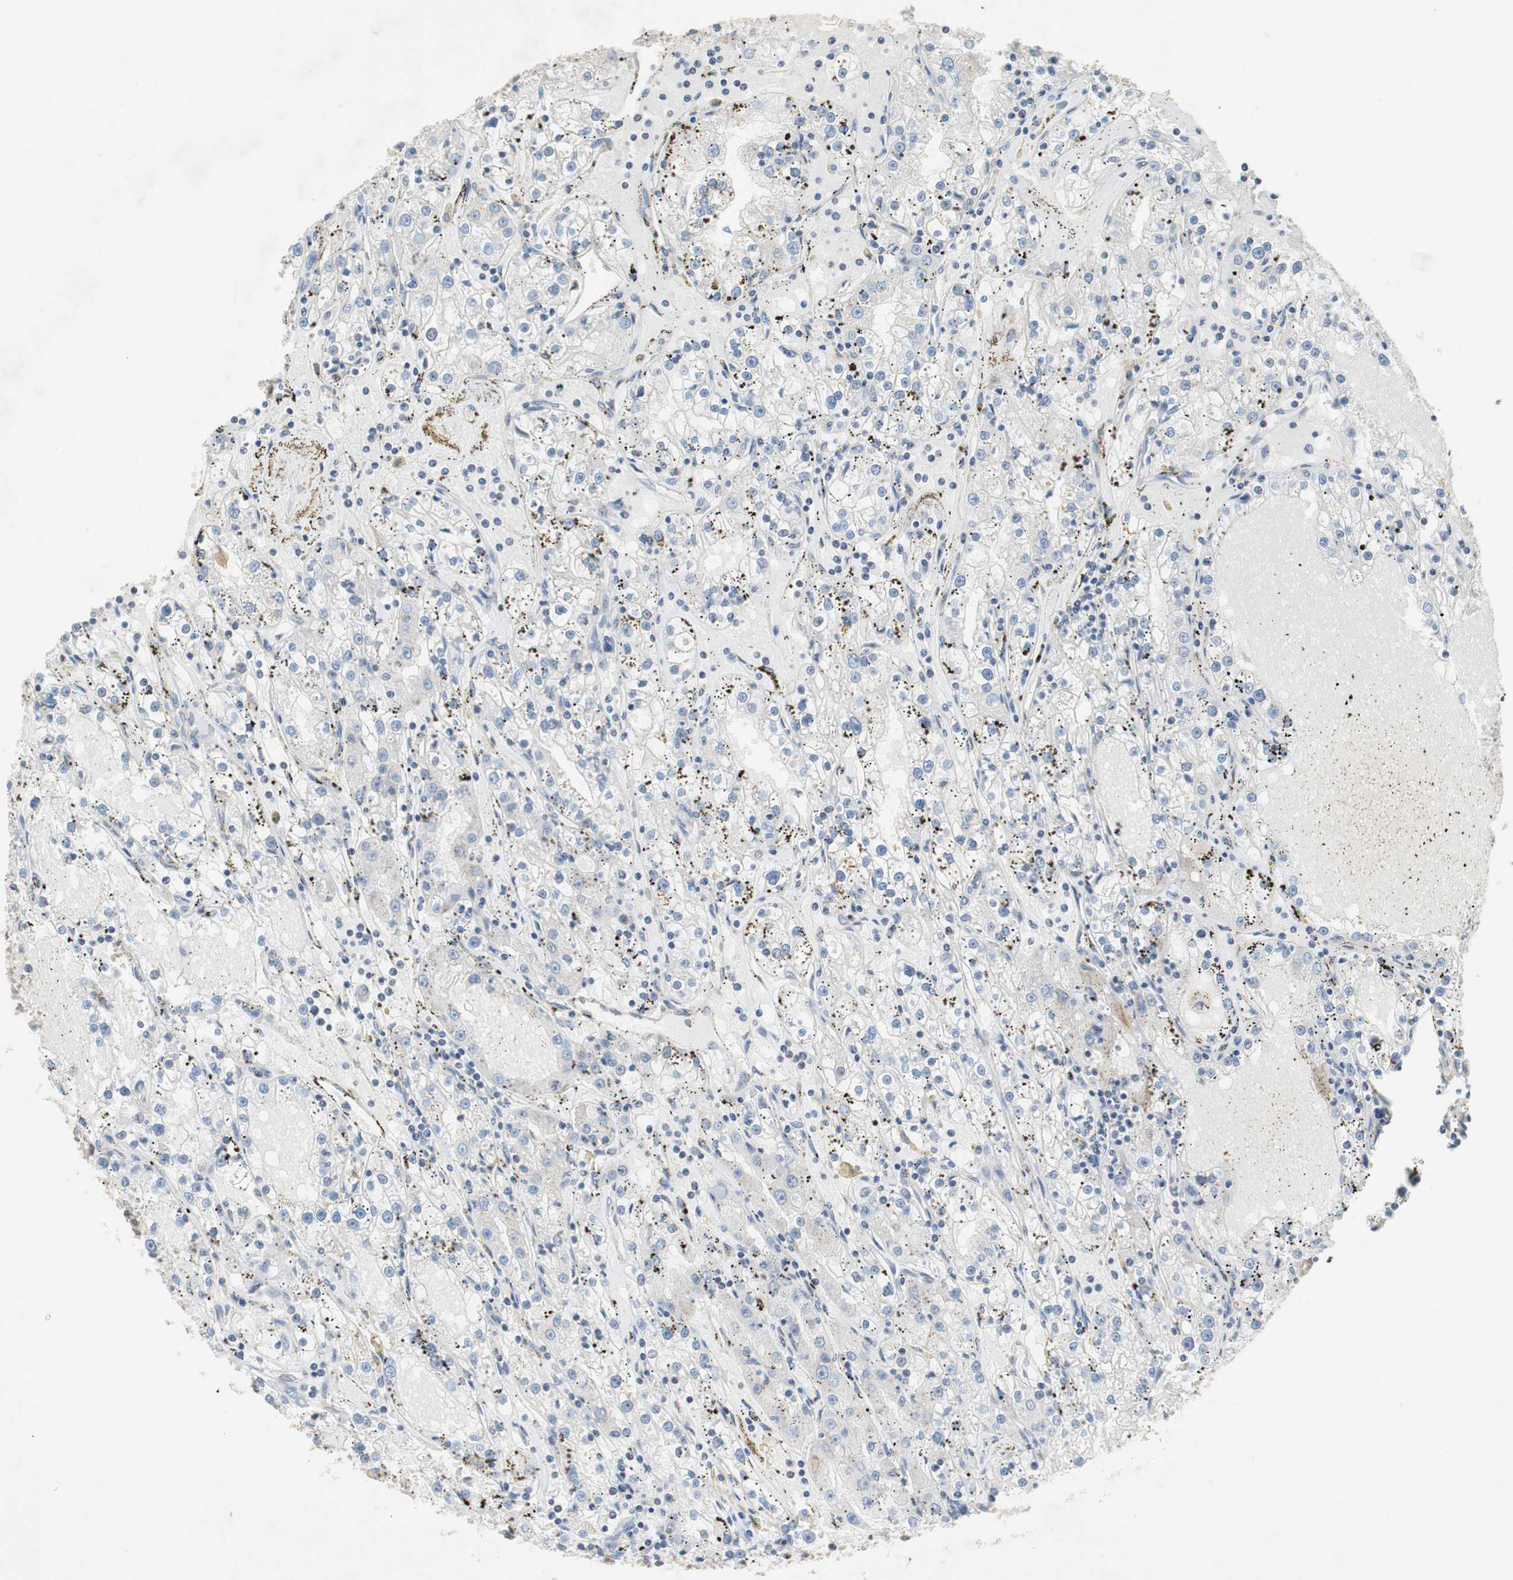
{"staining": {"intensity": "negative", "quantity": "none", "location": "none"}, "tissue": "renal cancer", "cell_type": "Tumor cells", "image_type": "cancer", "snomed": [{"axis": "morphology", "description": "Adenocarcinoma, NOS"}, {"axis": "topography", "description": "Kidney"}], "caption": "This is an immunohistochemistry (IHC) image of renal cancer (adenocarcinoma). There is no staining in tumor cells.", "gene": "ARNT2", "patient": {"sex": "male", "age": 56}}